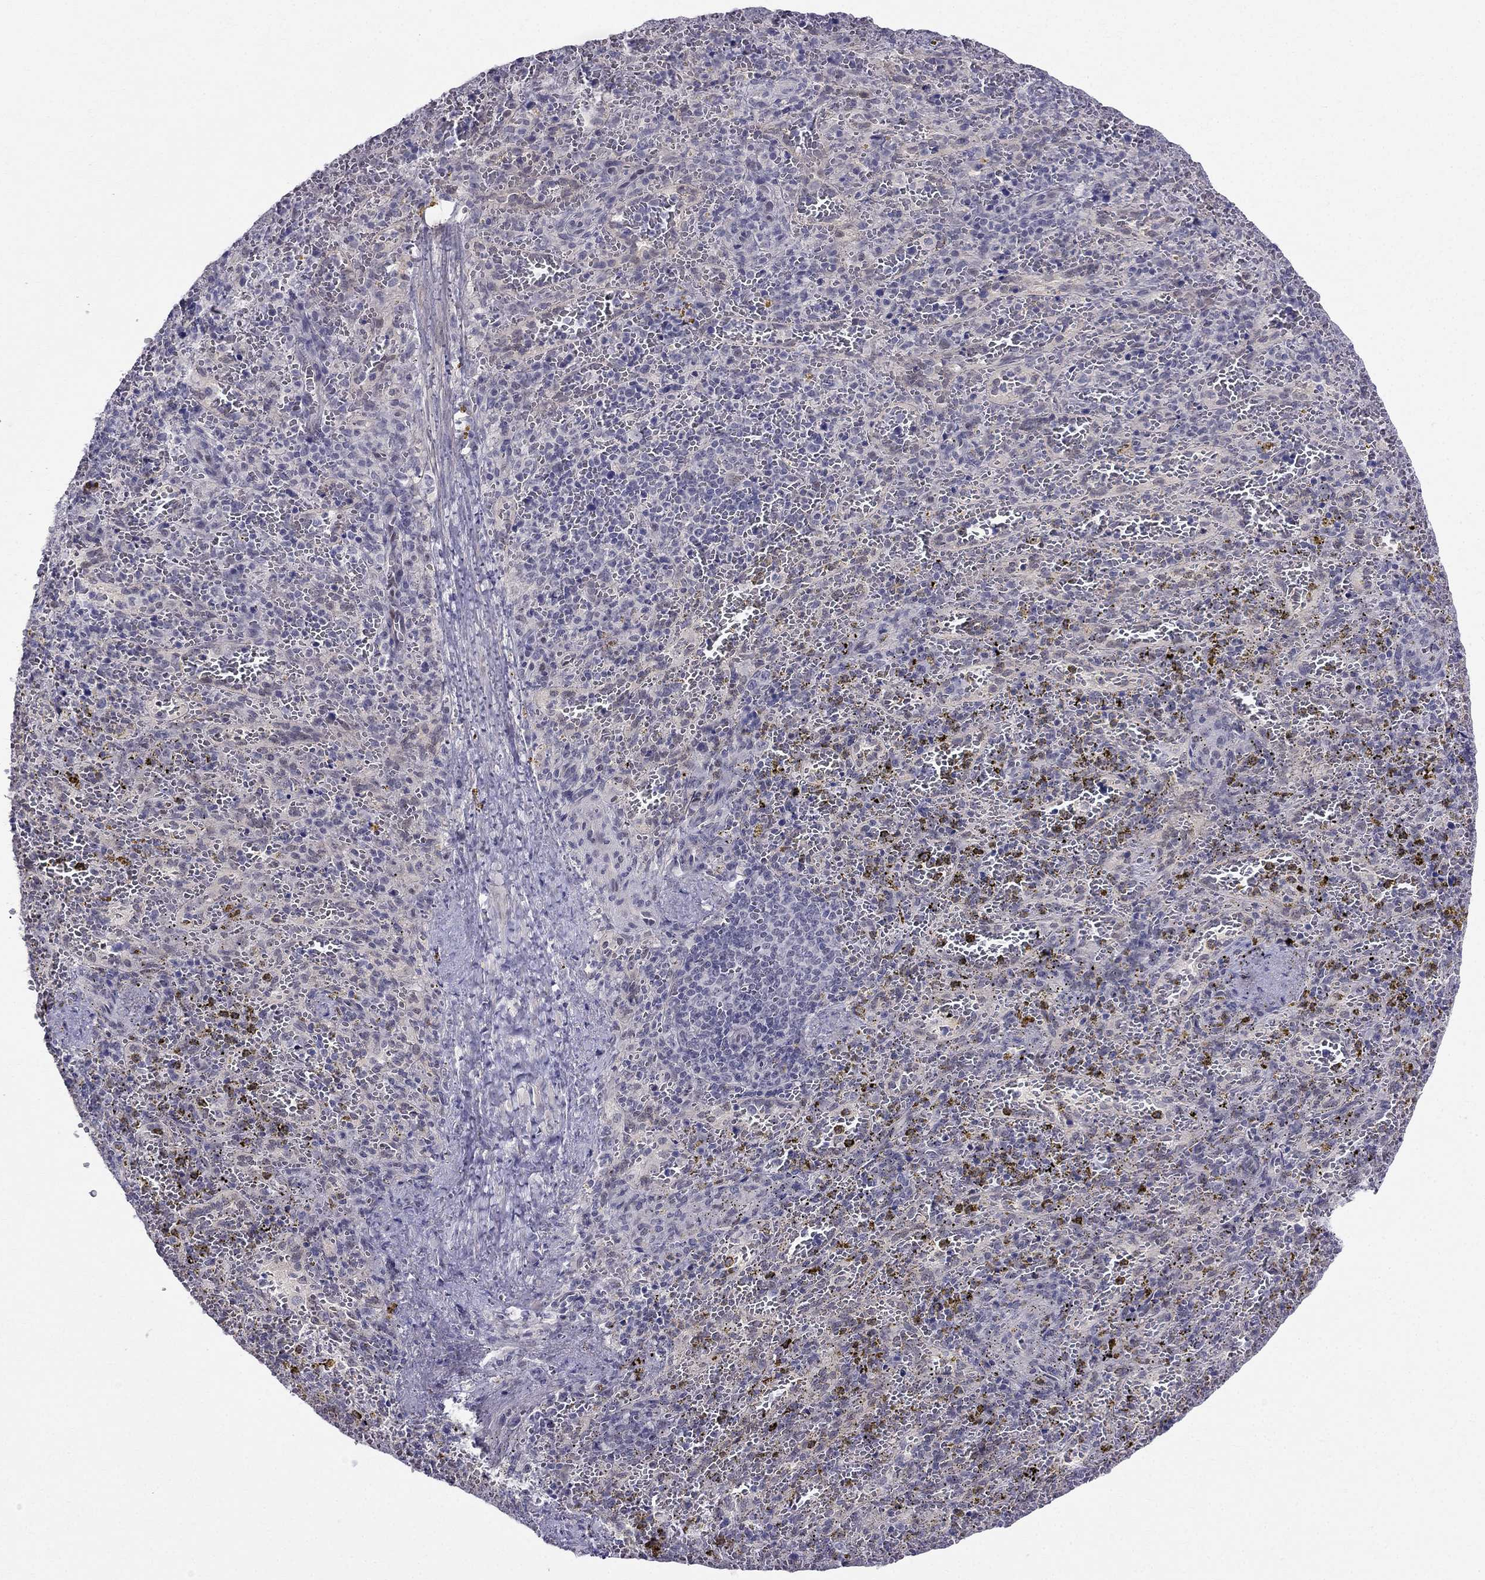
{"staining": {"intensity": "negative", "quantity": "none", "location": "none"}, "tissue": "spleen", "cell_type": "Cells in red pulp", "image_type": "normal", "snomed": [{"axis": "morphology", "description": "Normal tissue, NOS"}, {"axis": "topography", "description": "Spleen"}], "caption": "Immunohistochemistry (IHC) histopathology image of normal spleen: human spleen stained with DAB exhibits no significant protein expression in cells in red pulp. The staining is performed using DAB (3,3'-diaminobenzidine) brown chromogen with nuclei counter-stained in using hematoxylin.", "gene": "BAG5", "patient": {"sex": "female", "age": 50}}